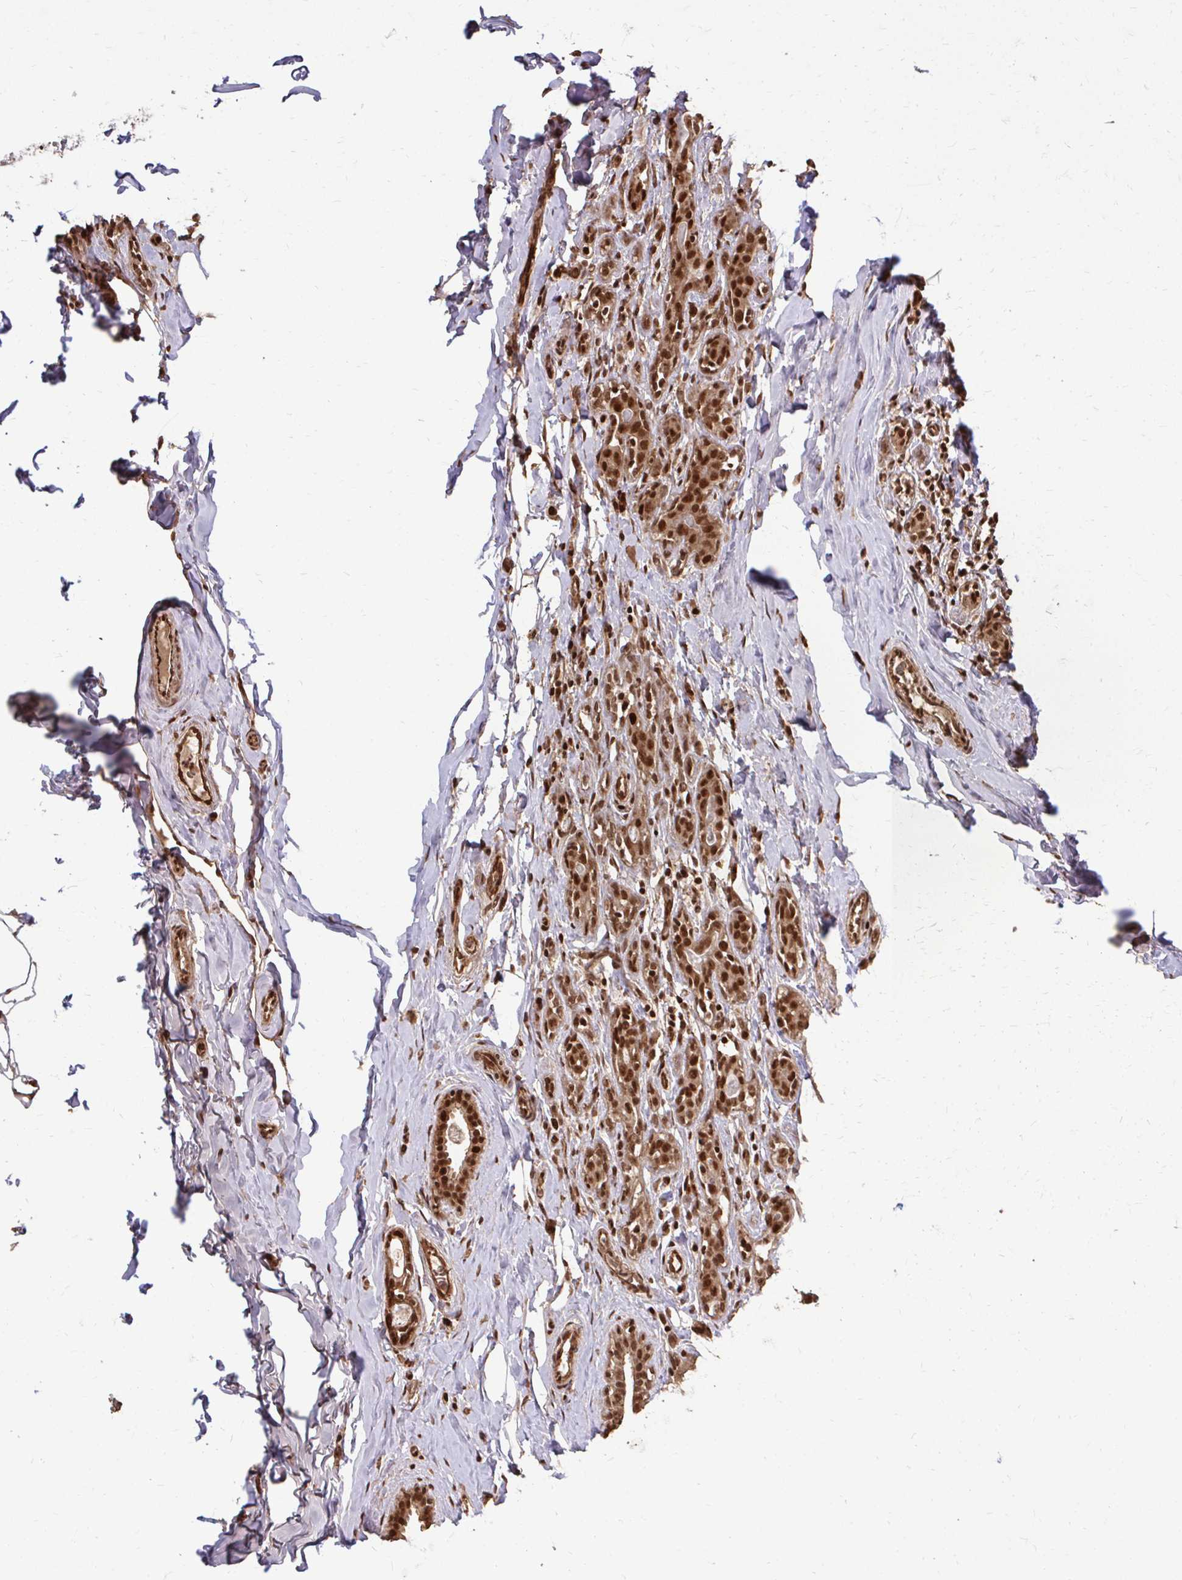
{"staining": {"intensity": "moderate", "quantity": ">75%", "location": "nuclear"}, "tissue": "breast cancer", "cell_type": "Tumor cells", "image_type": "cancer", "snomed": [{"axis": "morphology", "description": "Duct carcinoma"}, {"axis": "topography", "description": "Breast"}], "caption": "Protein staining of breast infiltrating ductal carcinoma tissue shows moderate nuclear staining in about >75% of tumor cells. (DAB (3,3'-diaminobenzidine) = brown stain, brightfield microscopy at high magnification).", "gene": "SS18", "patient": {"sex": "female", "age": 43}}